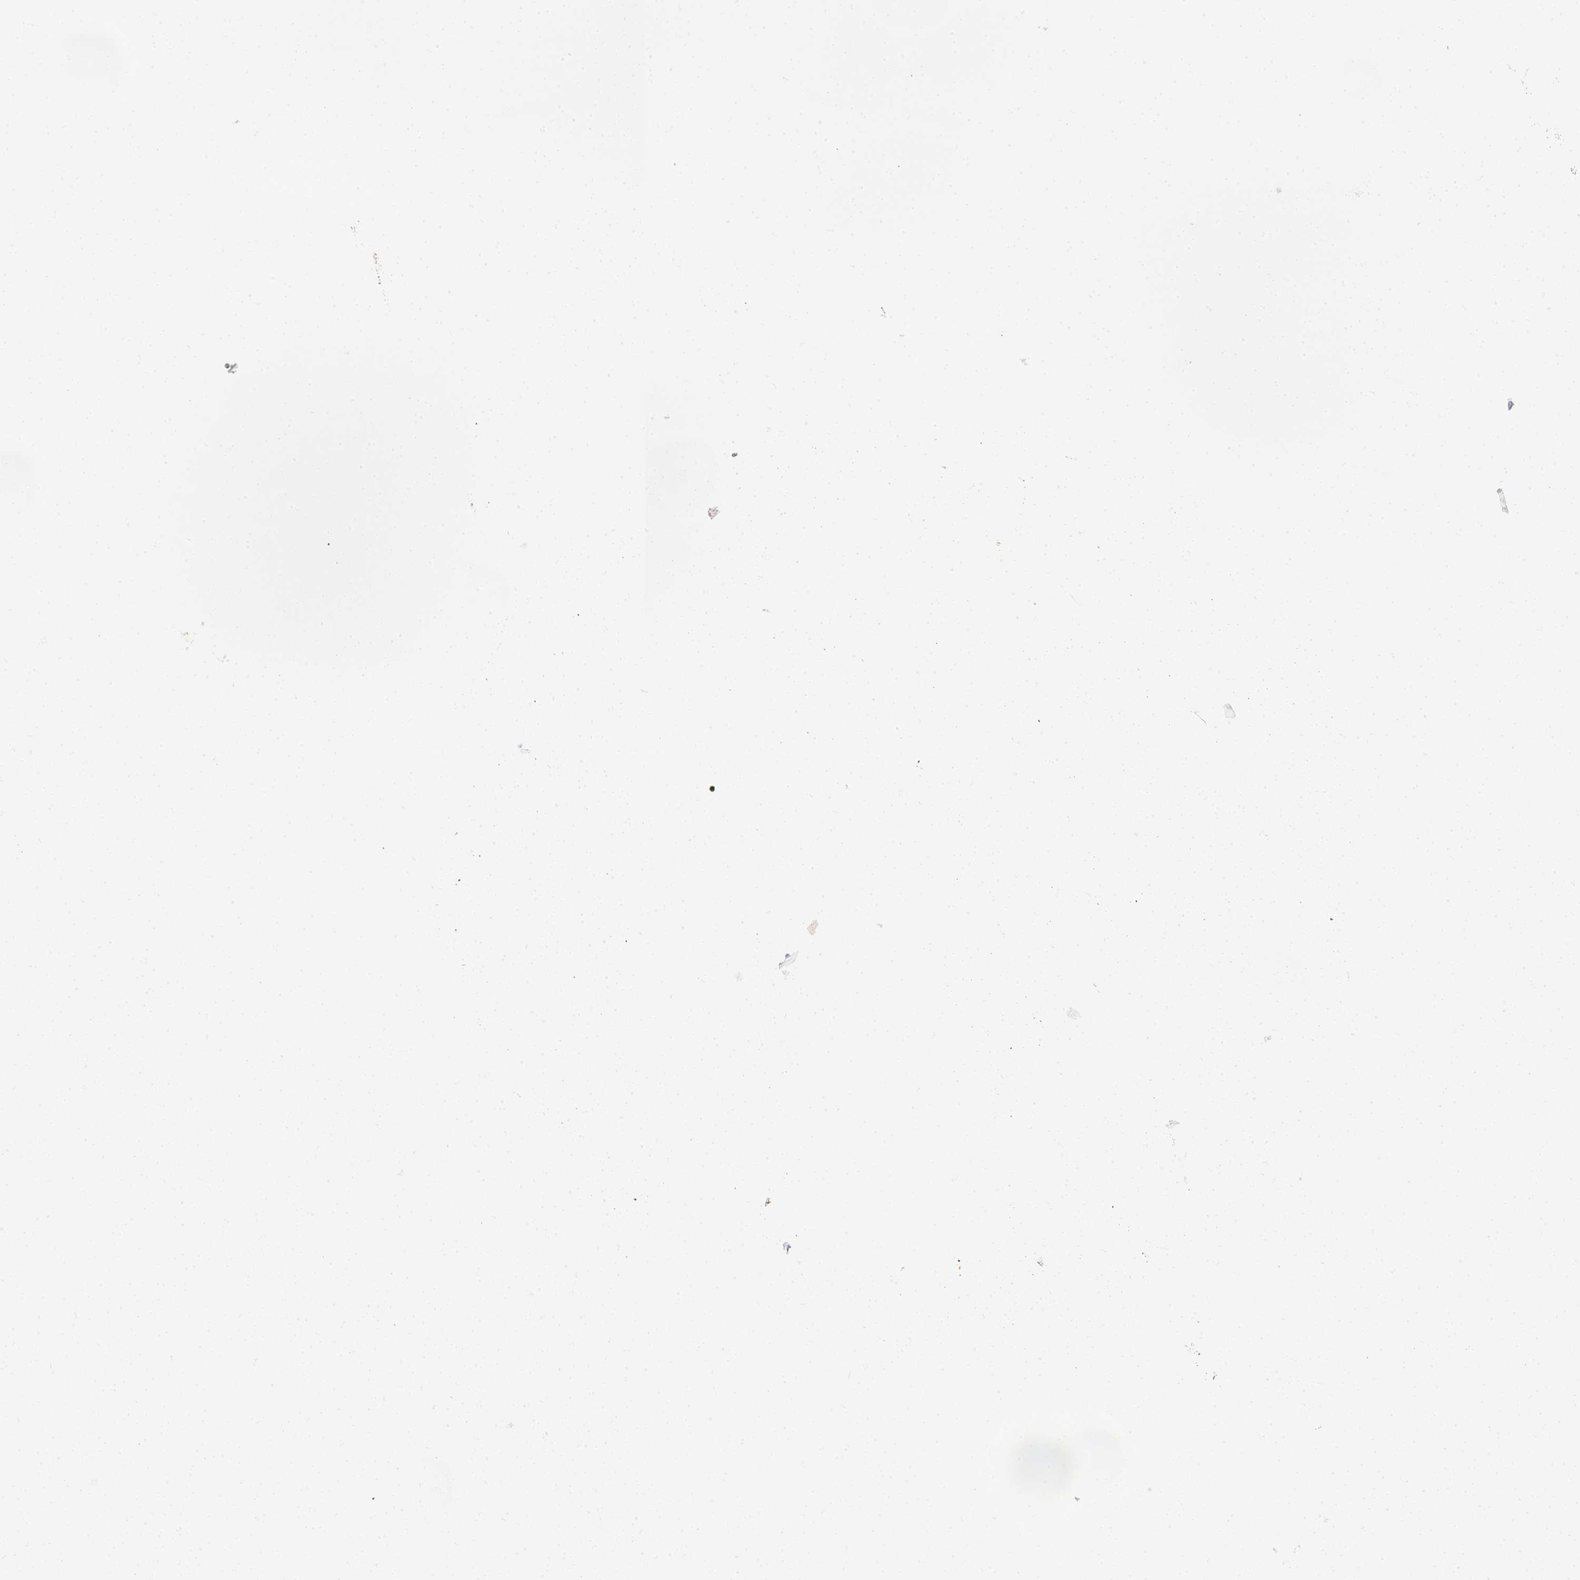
{"staining": {"intensity": "negative", "quantity": "none", "location": "none"}, "tissue": "urothelial cancer", "cell_type": "Tumor cells", "image_type": "cancer", "snomed": [{"axis": "morphology", "description": "Urothelial carcinoma, Low grade"}, {"axis": "topography", "description": "Urinary bladder"}], "caption": "IHC image of human urothelial cancer stained for a protein (brown), which demonstrates no positivity in tumor cells. The staining was performed using DAB to visualize the protein expression in brown, while the nuclei were stained in blue with hematoxylin (Magnification: 20x).", "gene": "ASAH2", "patient": {"sex": "female", "age": 79}}